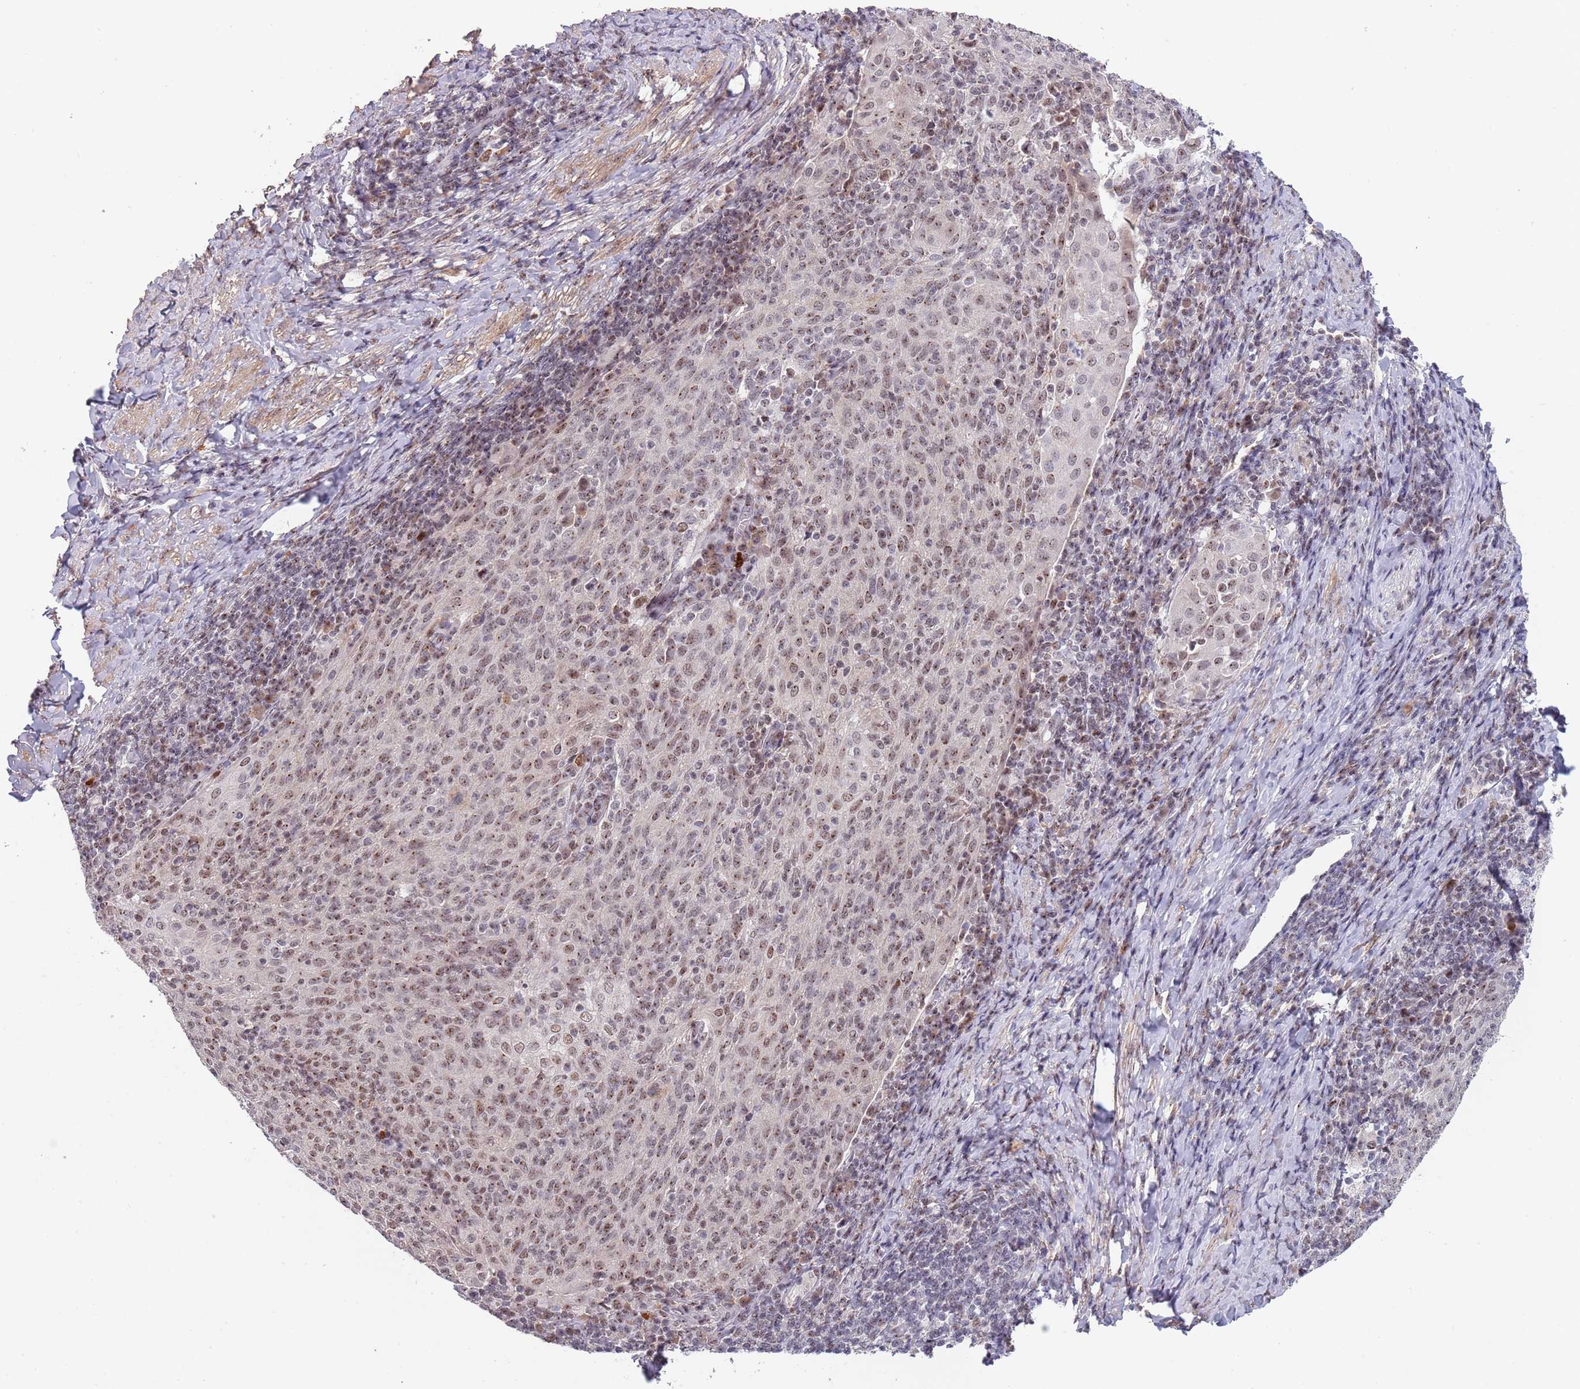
{"staining": {"intensity": "weak", "quantity": "25%-75%", "location": "nuclear"}, "tissue": "cervical cancer", "cell_type": "Tumor cells", "image_type": "cancer", "snomed": [{"axis": "morphology", "description": "Squamous cell carcinoma, NOS"}, {"axis": "topography", "description": "Cervix"}], "caption": "Tumor cells reveal weak nuclear staining in about 25%-75% of cells in cervical squamous cell carcinoma.", "gene": "CIZ1", "patient": {"sex": "female", "age": 52}}